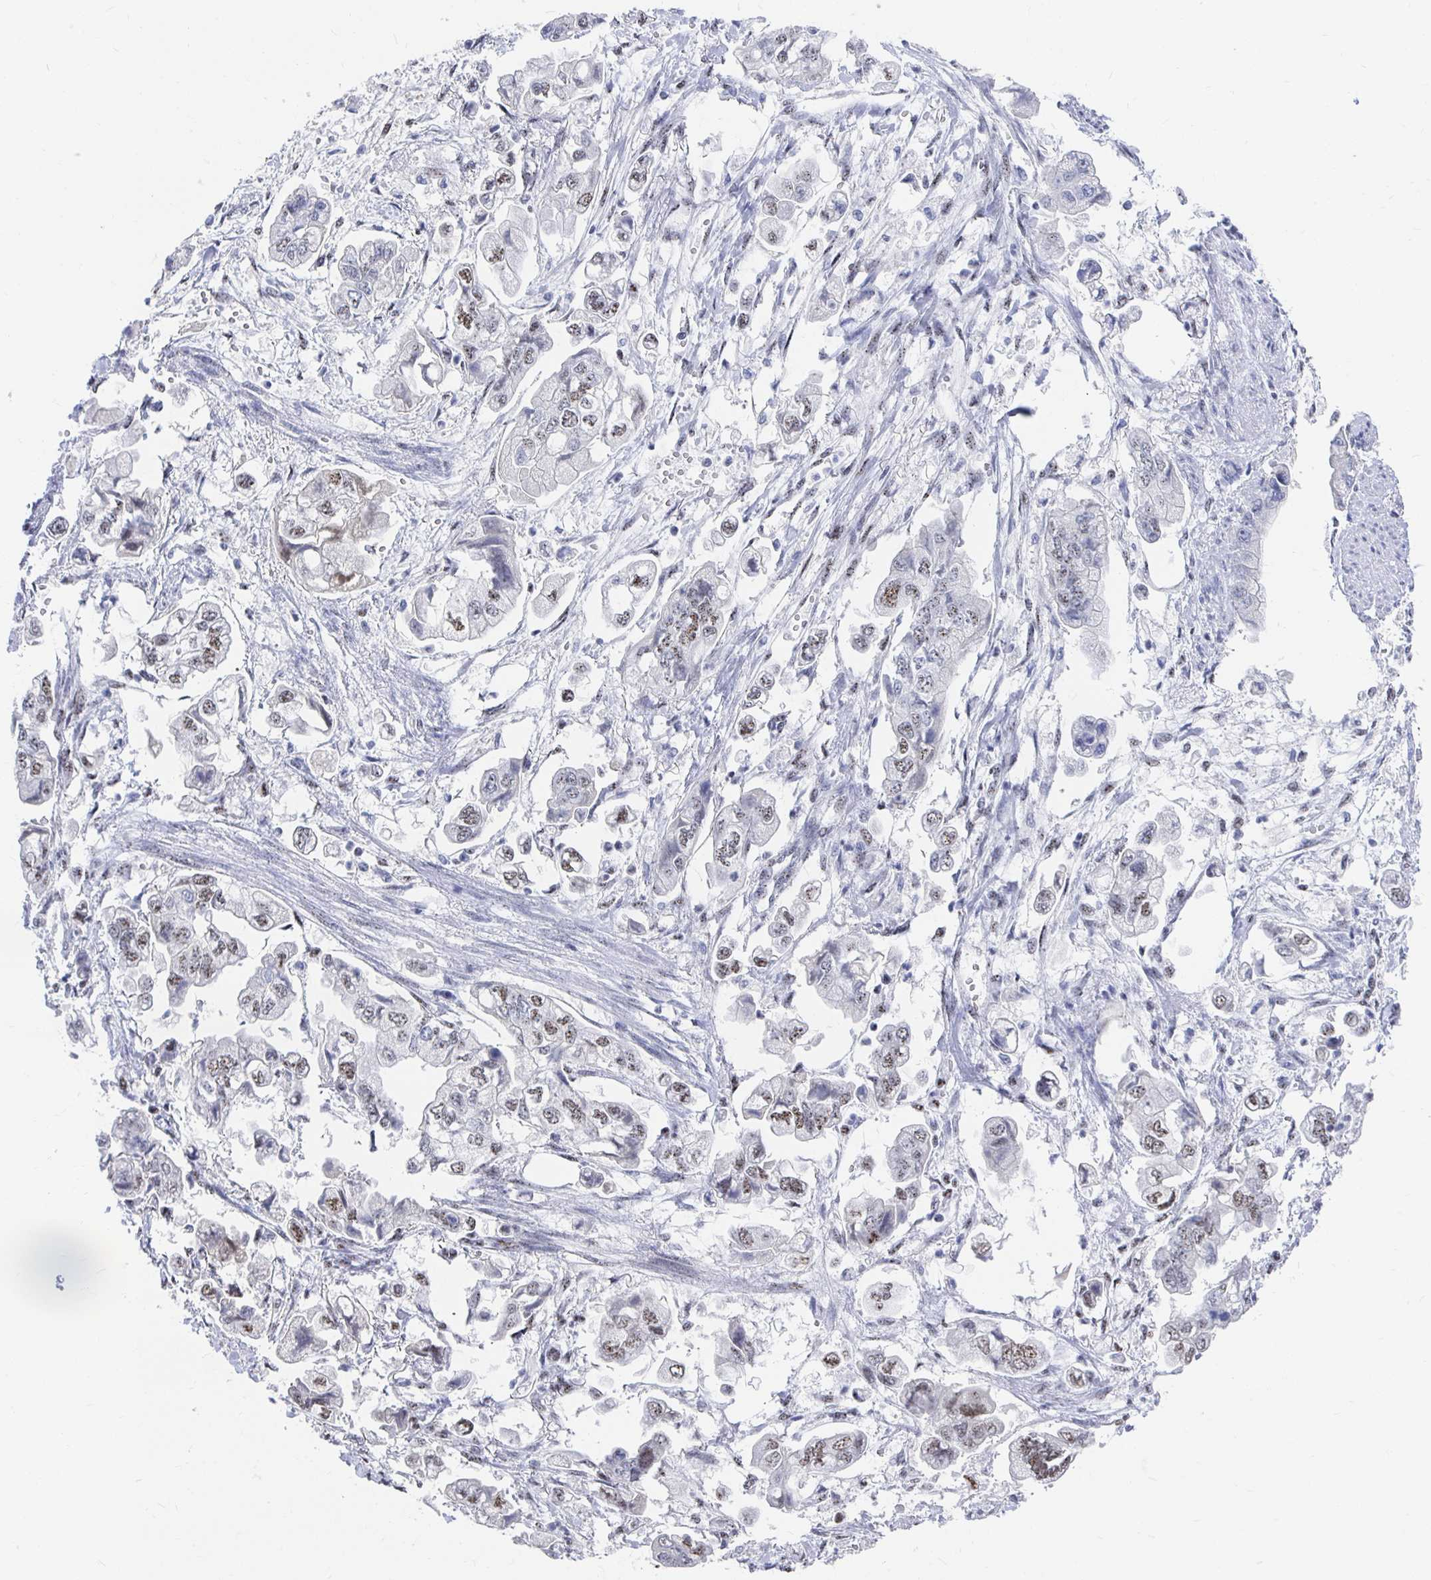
{"staining": {"intensity": "weak", "quantity": "25%-75%", "location": "nuclear"}, "tissue": "stomach cancer", "cell_type": "Tumor cells", "image_type": "cancer", "snomed": [{"axis": "morphology", "description": "Adenocarcinoma, NOS"}, {"axis": "topography", "description": "Stomach"}], "caption": "Immunohistochemical staining of human stomach cancer exhibits weak nuclear protein staining in about 25%-75% of tumor cells. (DAB (3,3'-diaminobenzidine) IHC, brown staining for protein, blue staining for nuclei).", "gene": "CLIC3", "patient": {"sex": "male", "age": 62}}